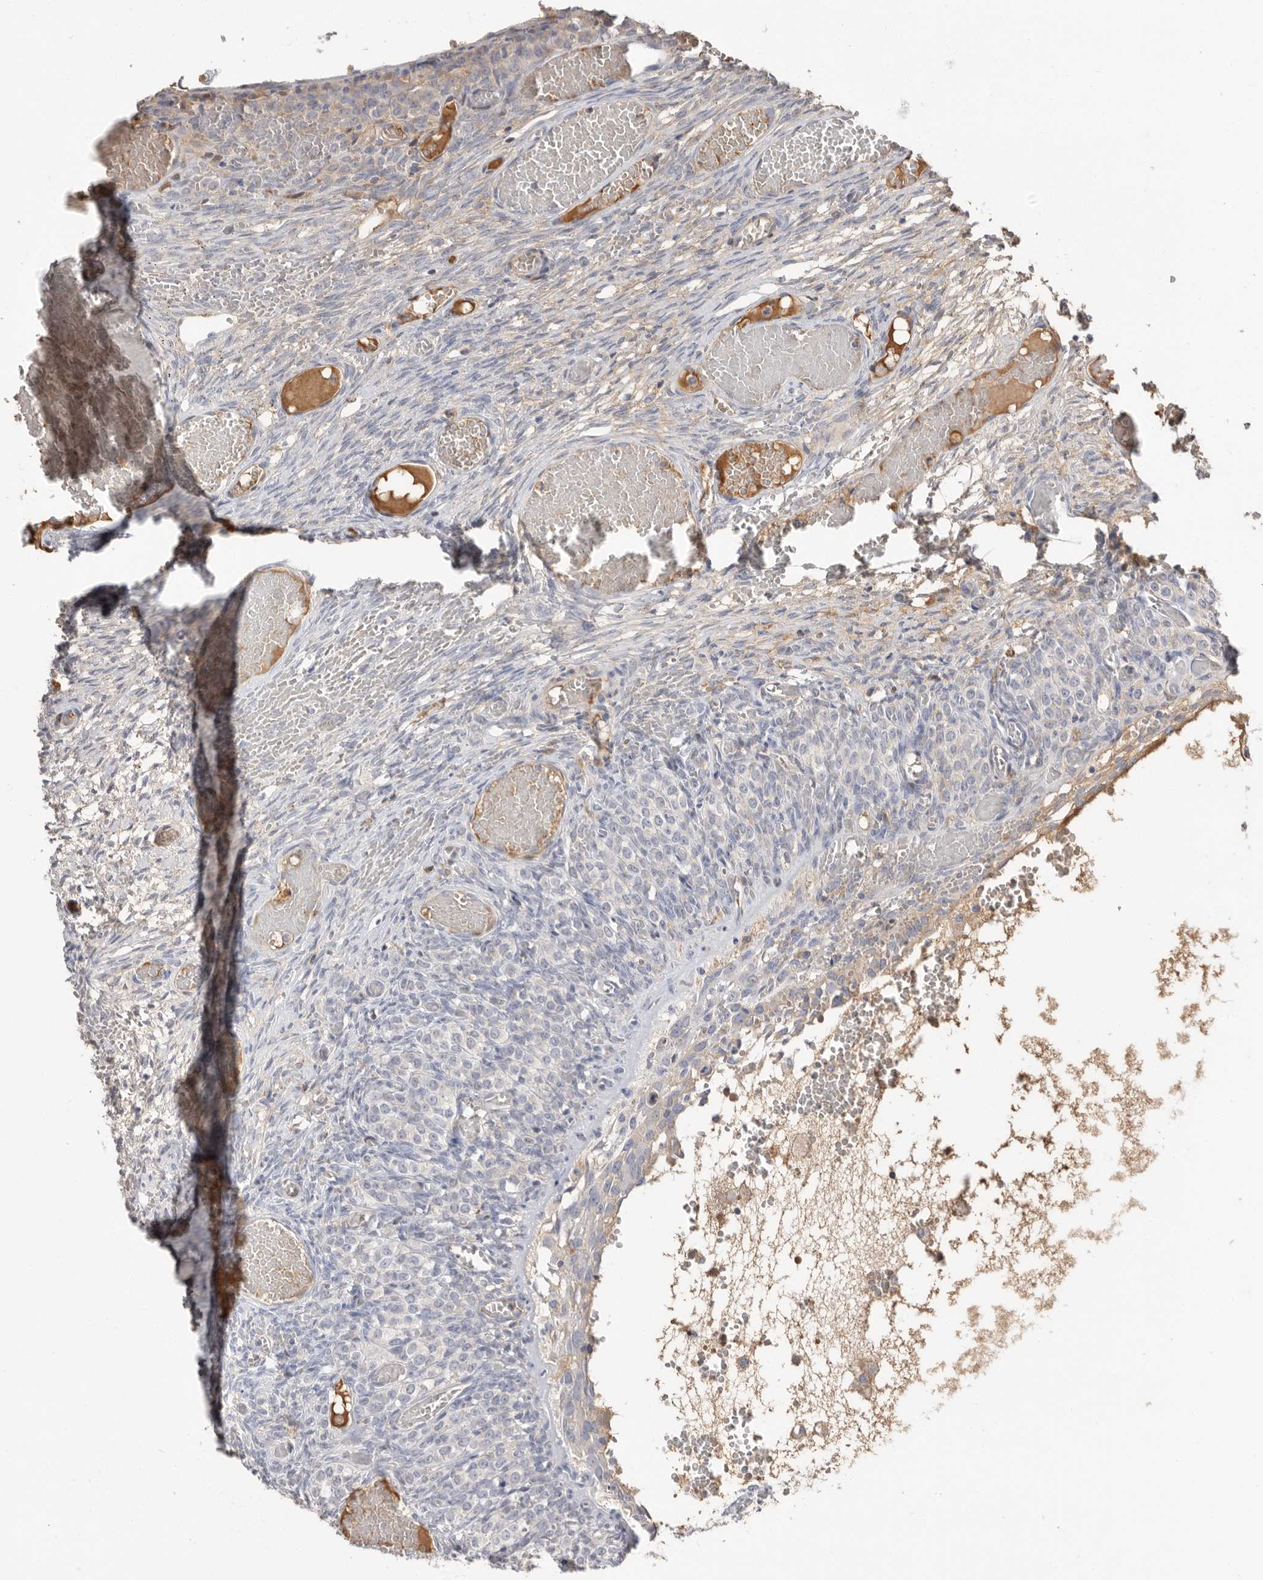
{"staining": {"intensity": "negative", "quantity": "none", "location": "none"}, "tissue": "ovary", "cell_type": "Follicle cells", "image_type": "normal", "snomed": [{"axis": "morphology", "description": "Adenocarcinoma, NOS"}, {"axis": "topography", "description": "Endometrium"}], "caption": "Follicle cells are negative for brown protein staining in benign ovary. Nuclei are stained in blue.", "gene": "APOA2", "patient": {"sex": "female", "age": 32}}